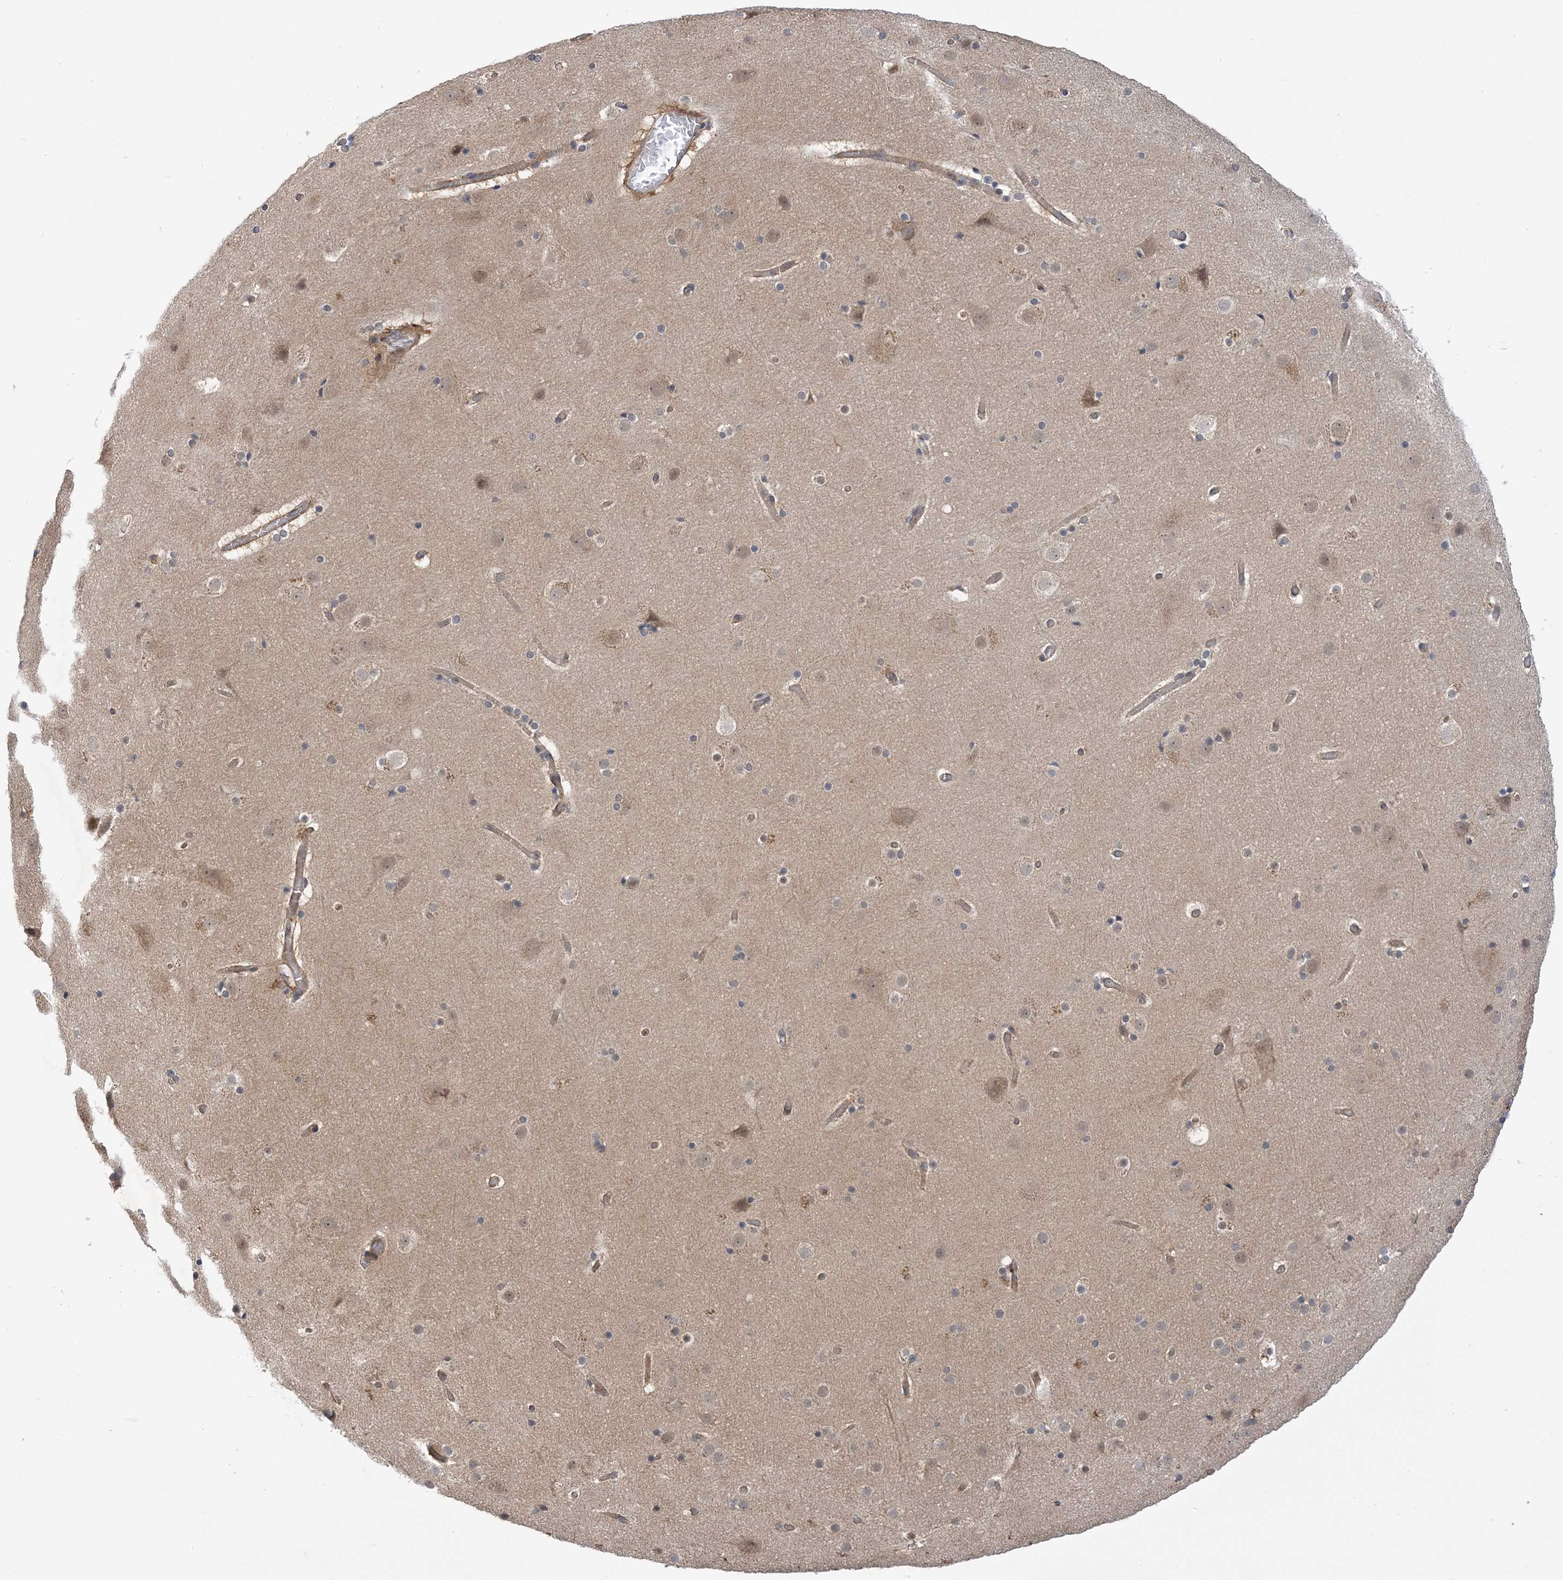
{"staining": {"intensity": "moderate", "quantity": "25%-75%", "location": "cytoplasmic/membranous"}, "tissue": "cerebral cortex", "cell_type": "Endothelial cells", "image_type": "normal", "snomed": [{"axis": "morphology", "description": "Normal tissue, NOS"}, {"axis": "topography", "description": "Cerebral cortex"}], "caption": "Immunohistochemical staining of normal human cerebral cortex shows 25%-75% levels of moderate cytoplasmic/membranous protein staining in about 25%-75% of endothelial cells. The staining was performed using DAB (3,3'-diaminobenzidine), with brown indicating positive protein expression. Nuclei are stained blue with hematoxylin.", "gene": "WDR26", "patient": {"sex": "male", "age": 57}}